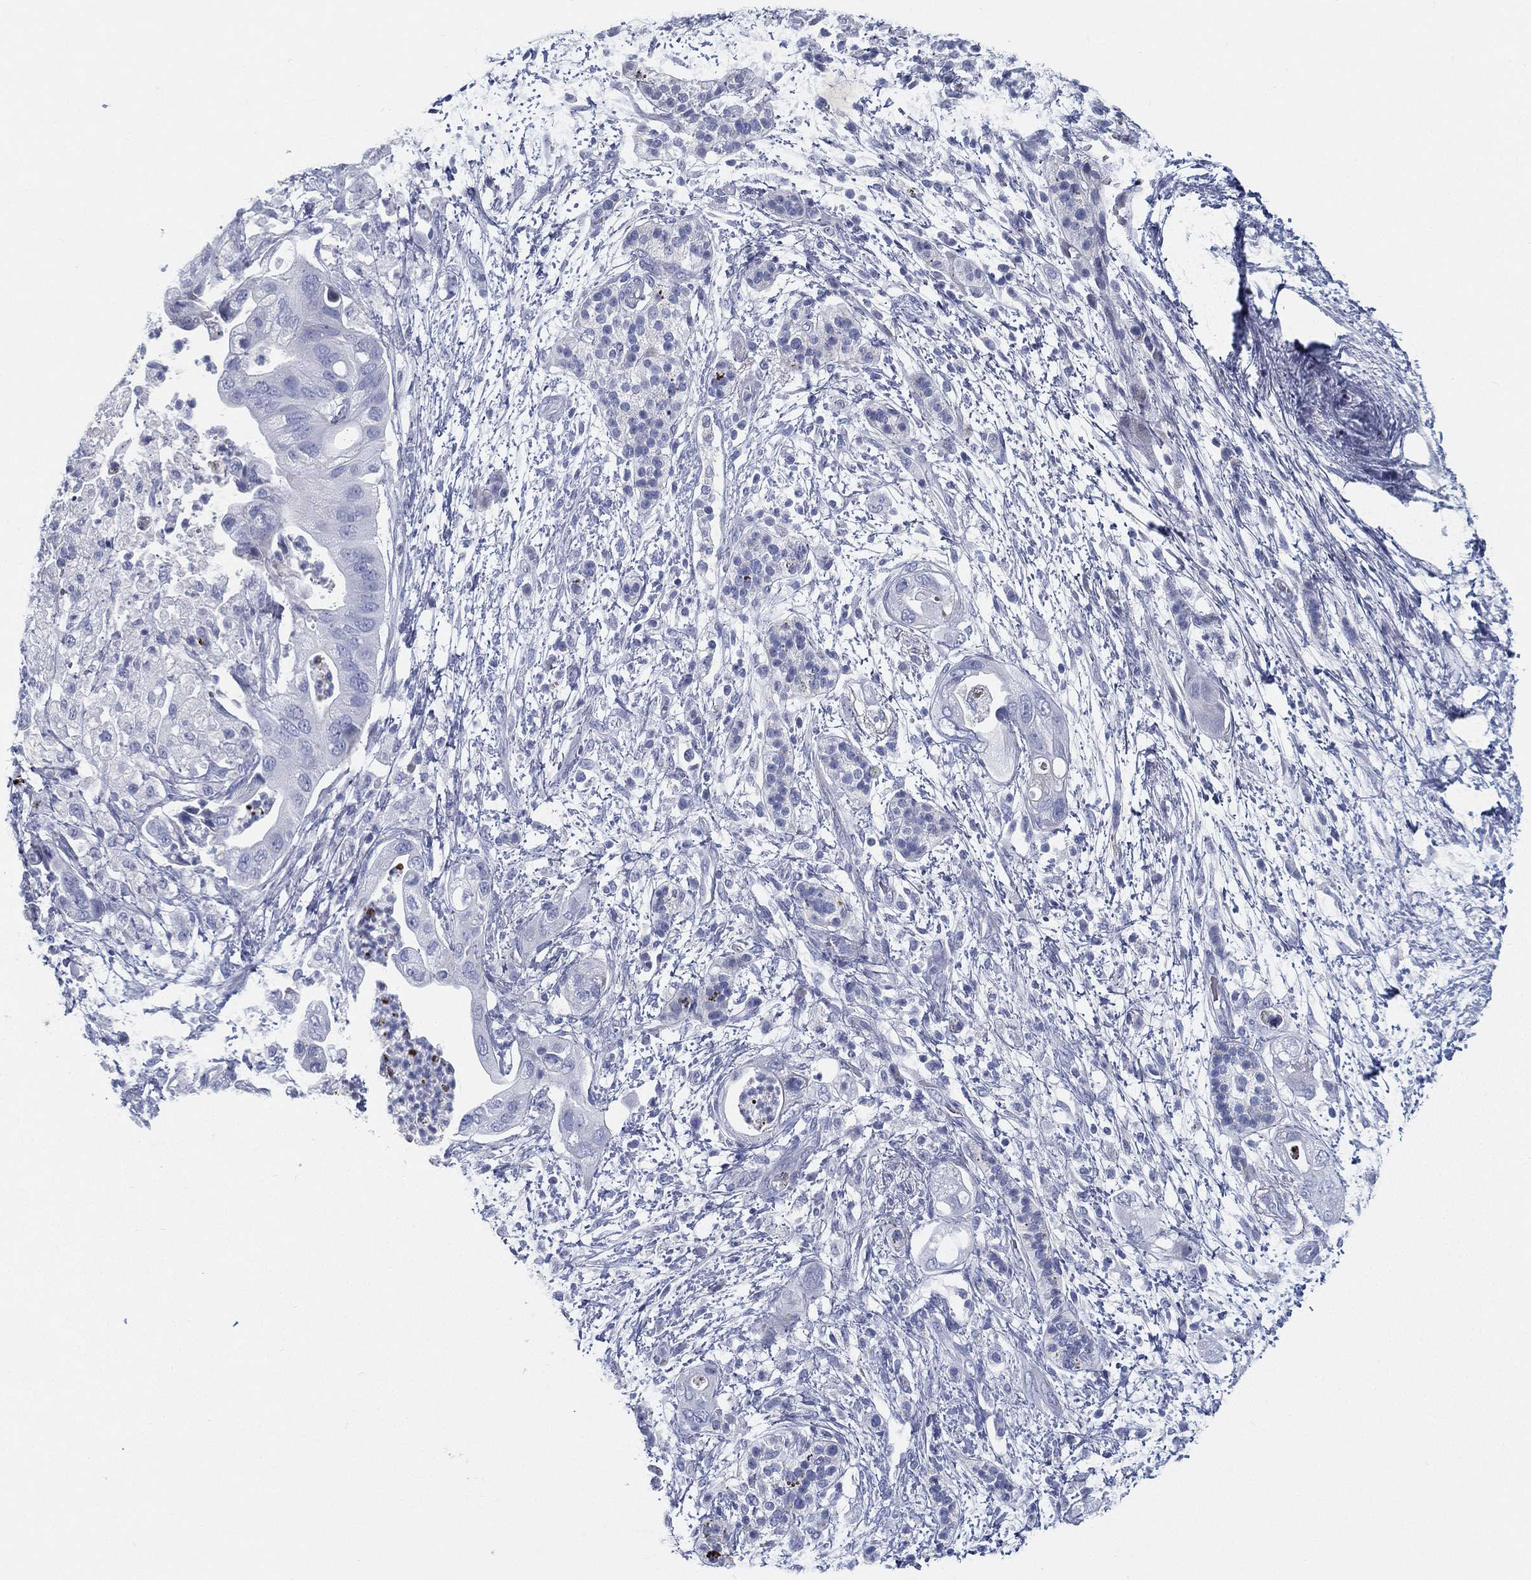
{"staining": {"intensity": "negative", "quantity": "none", "location": "none"}, "tissue": "pancreatic cancer", "cell_type": "Tumor cells", "image_type": "cancer", "snomed": [{"axis": "morphology", "description": "Adenocarcinoma, NOS"}, {"axis": "topography", "description": "Pancreas"}], "caption": "DAB immunohistochemical staining of pancreatic cancer reveals no significant expression in tumor cells.", "gene": "SPPL2C", "patient": {"sex": "female", "age": 72}}